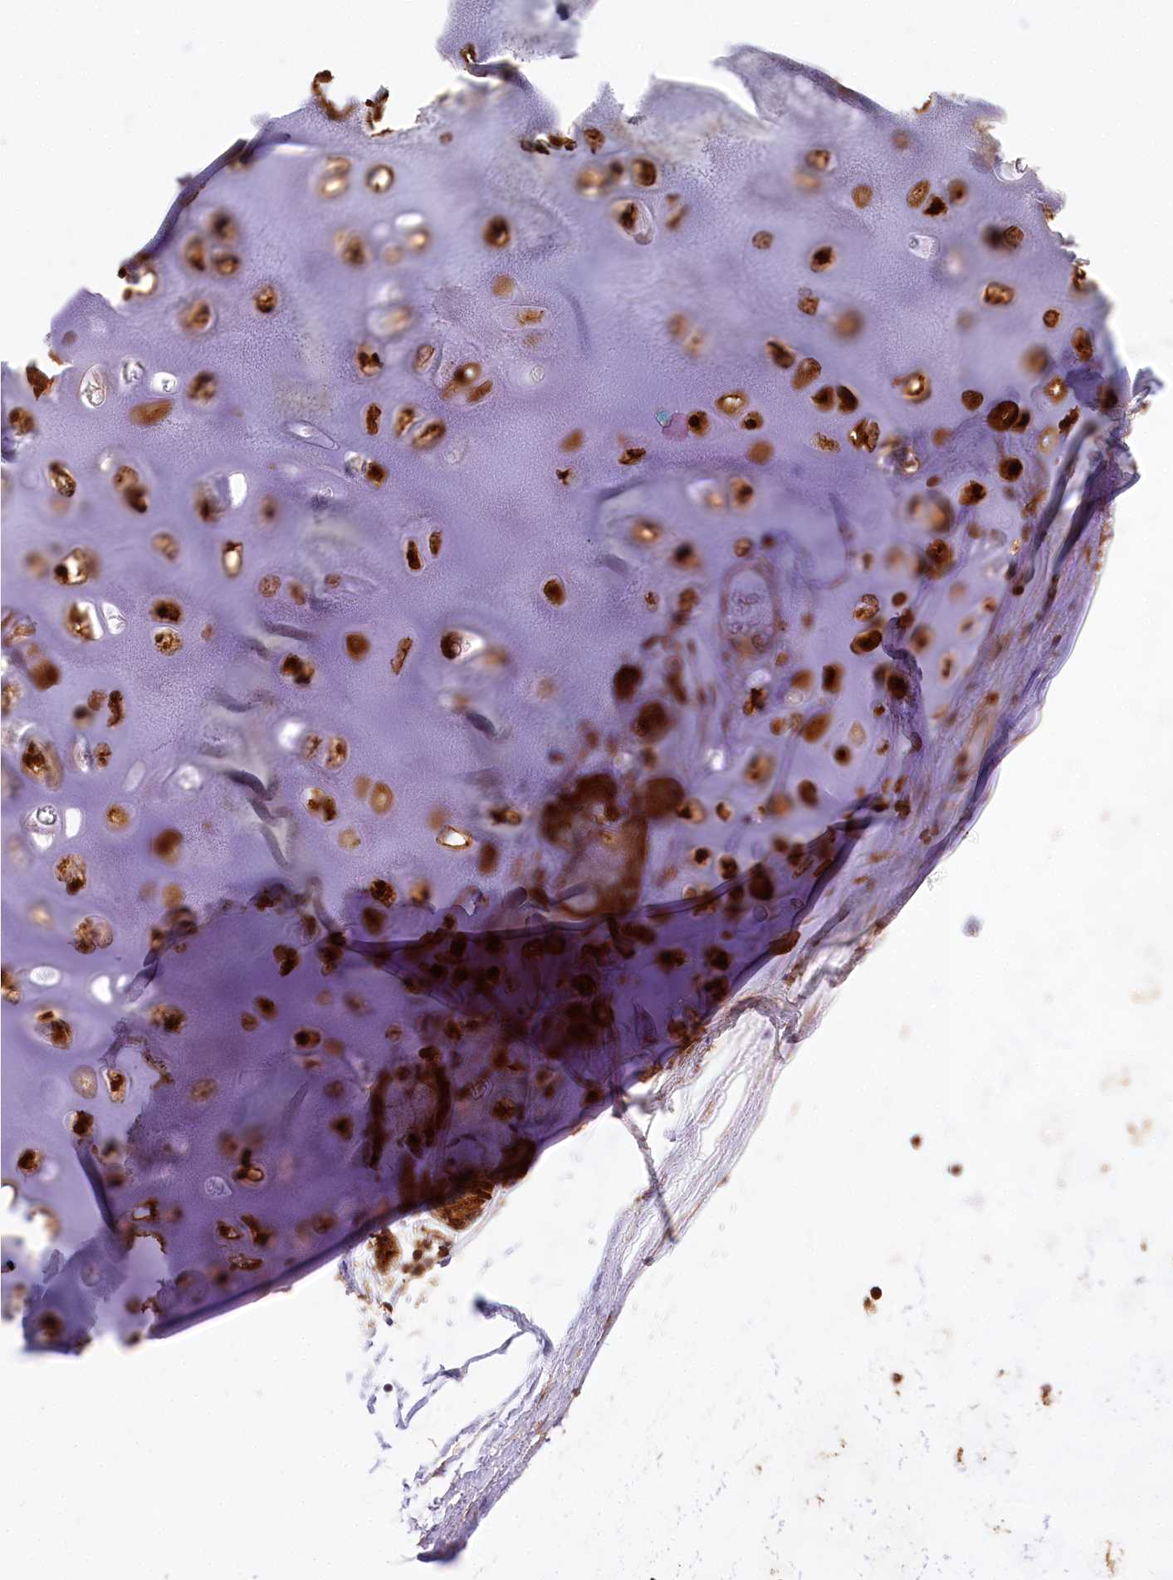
{"staining": {"intensity": "moderate", "quantity": ">75%", "location": "cytoplasmic/membranous"}, "tissue": "adipose tissue", "cell_type": "Adipocytes", "image_type": "normal", "snomed": [{"axis": "morphology", "description": "Normal tissue, NOS"}, {"axis": "topography", "description": "Lymph node"}, {"axis": "topography", "description": "Bronchus"}], "caption": "DAB immunohistochemical staining of normal adipose tissue shows moderate cytoplasmic/membranous protein positivity in about >75% of adipocytes.", "gene": "PPIP5K2", "patient": {"sex": "male", "age": 63}}